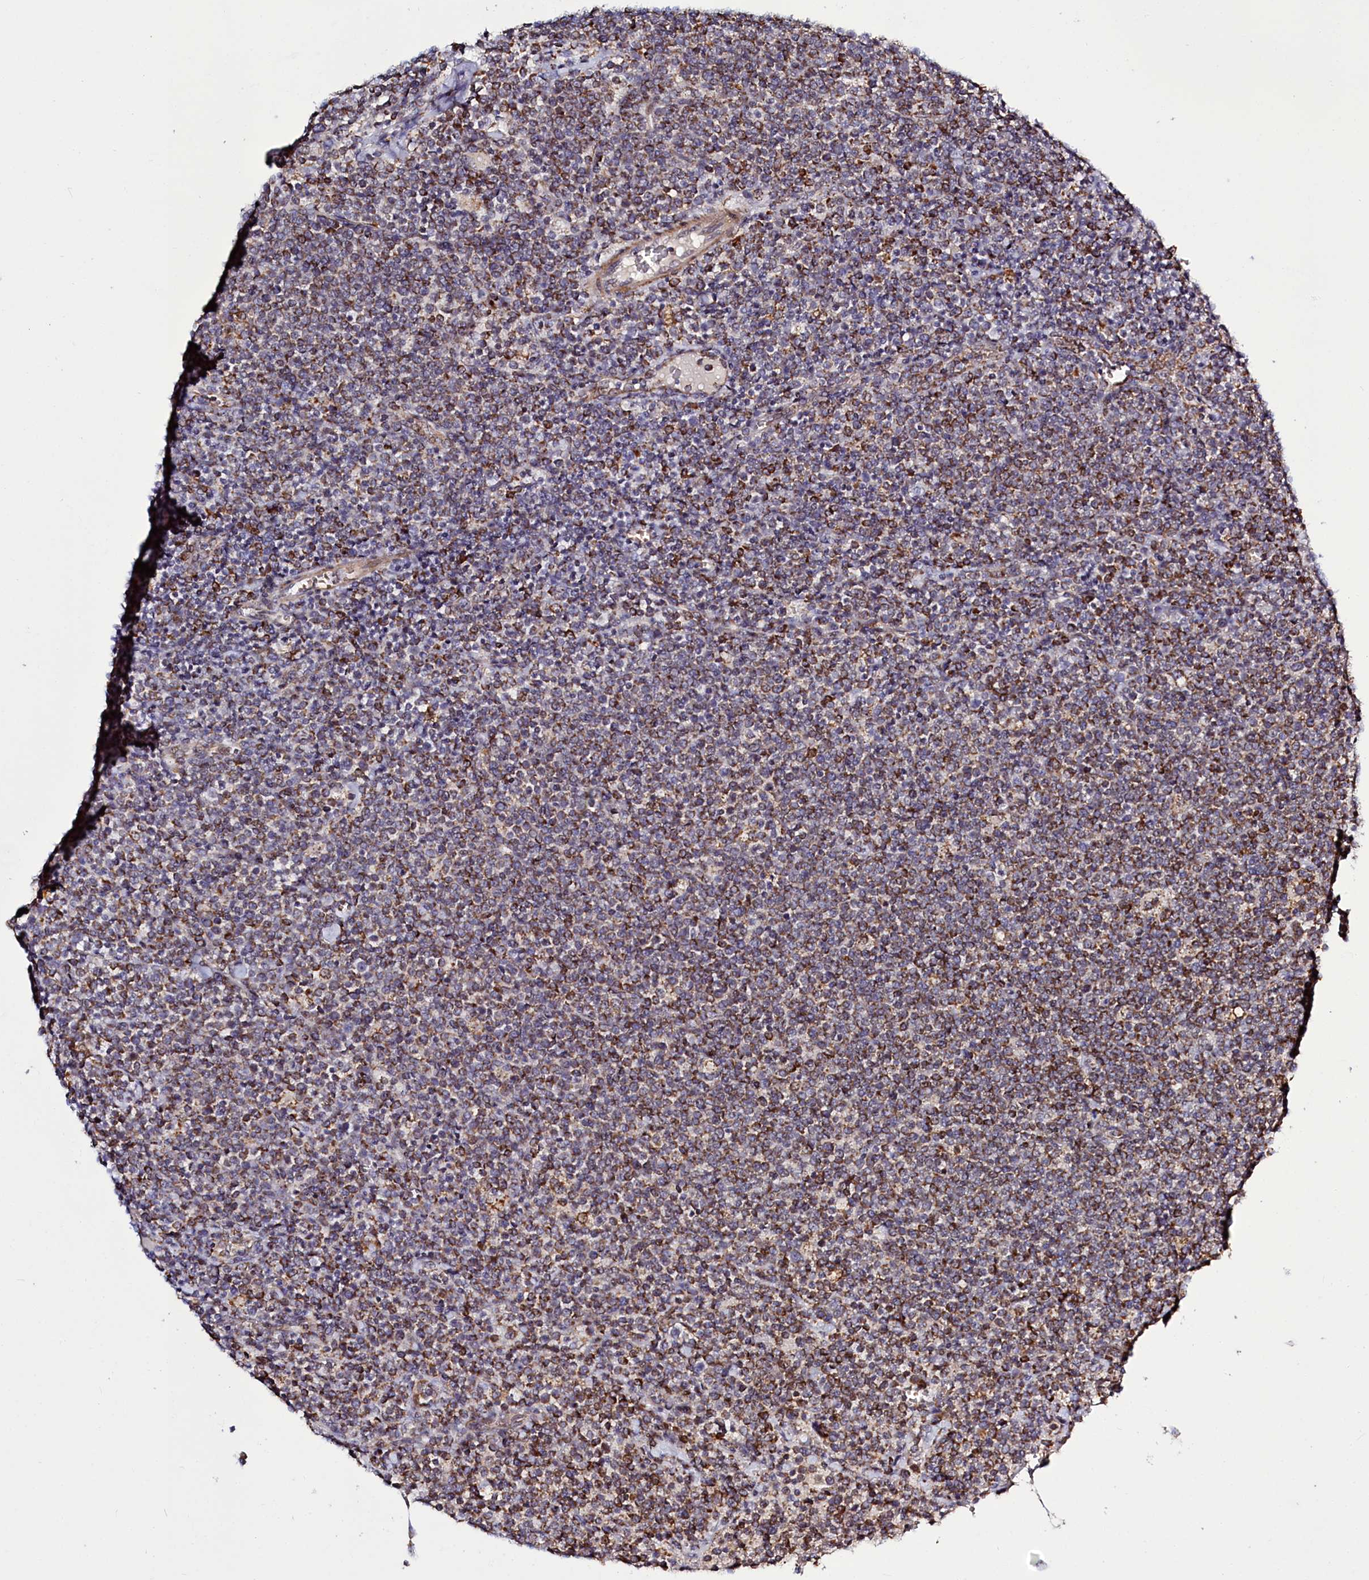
{"staining": {"intensity": "moderate", "quantity": "25%-75%", "location": "cytoplasmic/membranous"}, "tissue": "lymphoma", "cell_type": "Tumor cells", "image_type": "cancer", "snomed": [{"axis": "morphology", "description": "Malignant lymphoma, non-Hodgkin's type, High grade"}, {"axis": "topography", "description": "Lymph node"}], "caption": "Moderate cytoplasmic/membranous expression for a protein is appreciated in about 25%-75% of tumor cells of malignant lymphoma, non-Hodgkin's type (high-grade) using immunohistochemistry.", "gene": "DYNC2H1", "patient": {"sex": "male", "age": 61}}